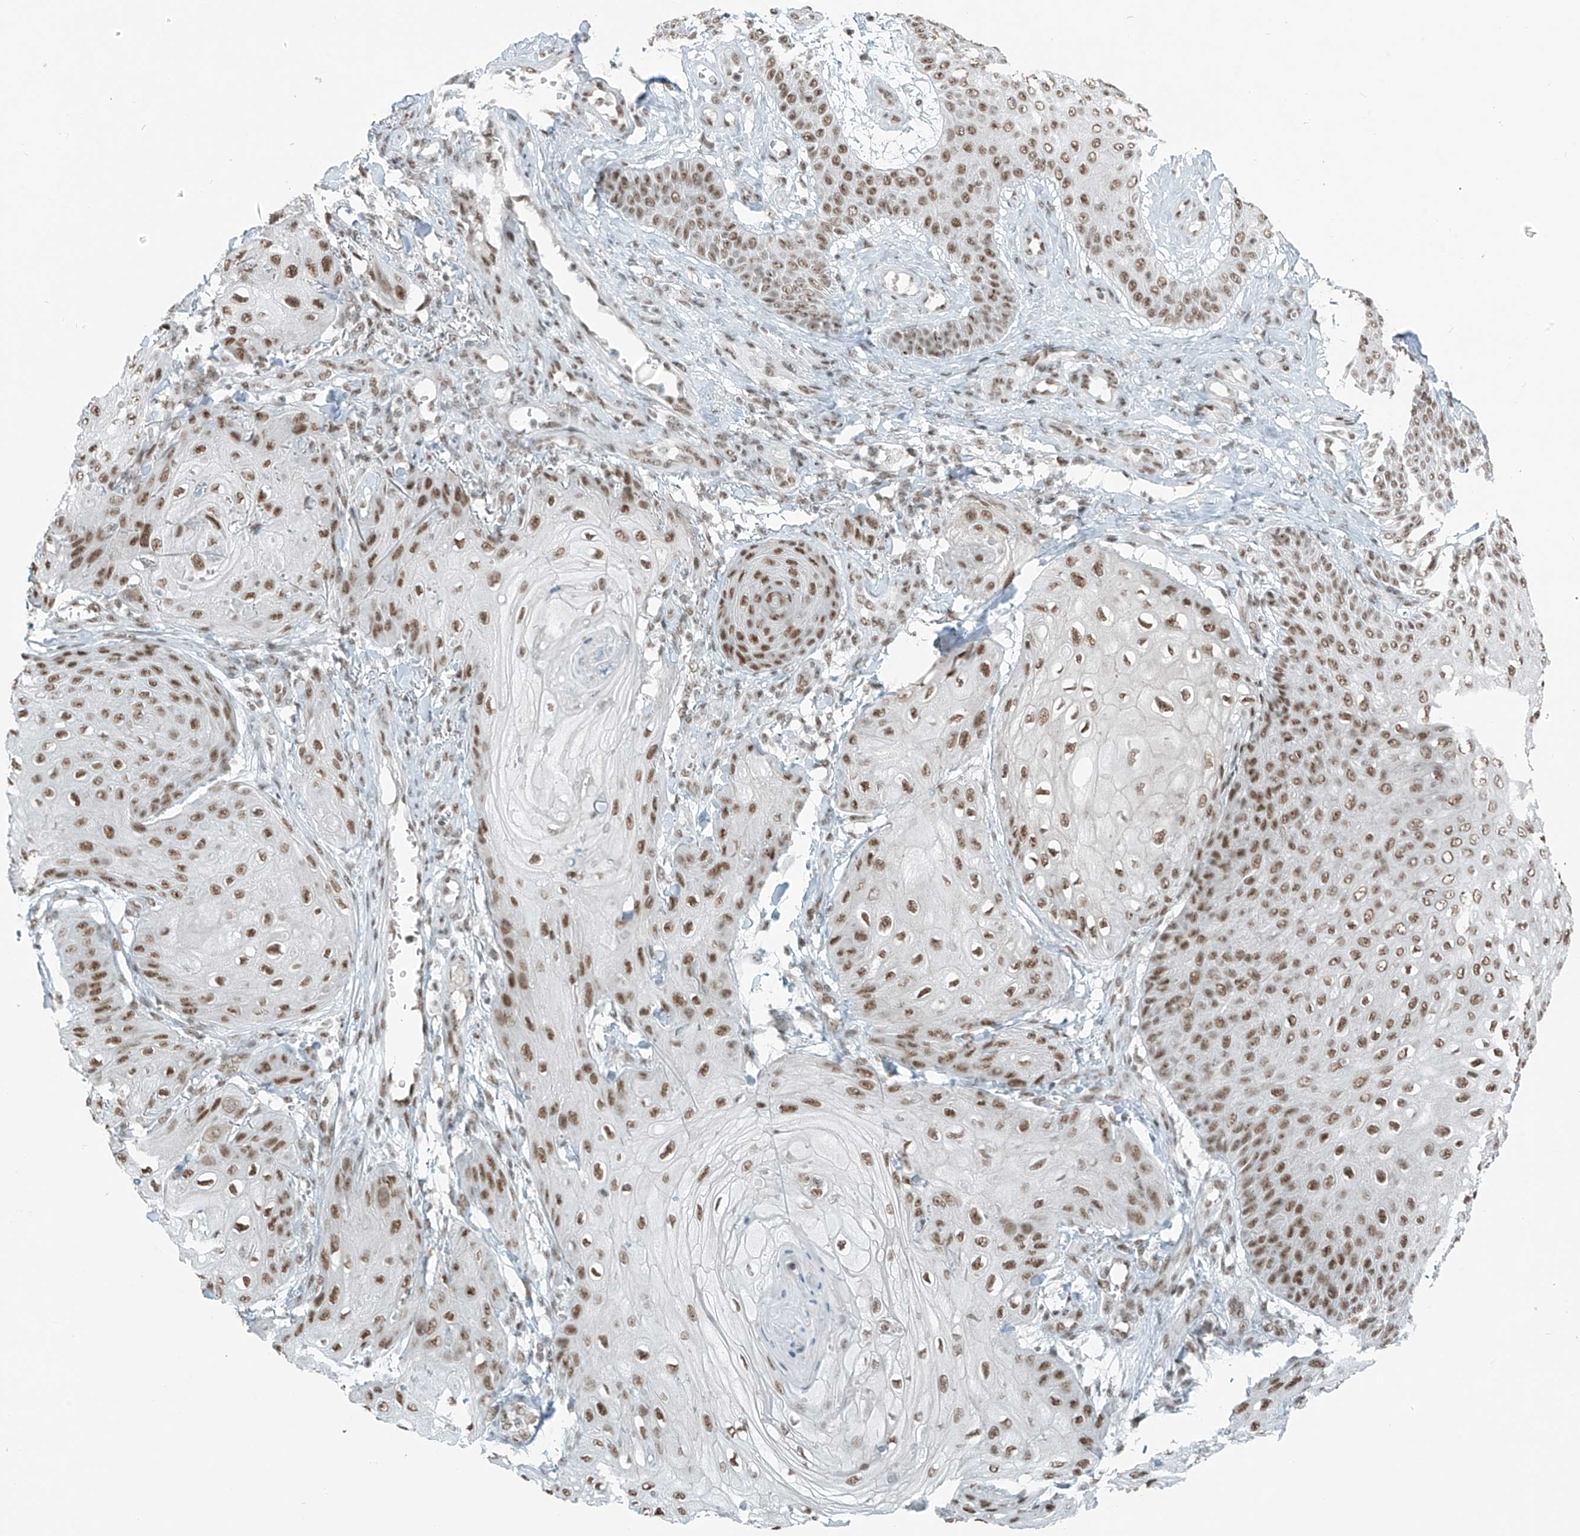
{"staining": {"intensity": "moderate", "quantity": ">75%", "location": "nuclear"}, "tissue": "skin cancer", "cell_type": "Tumor cells", "image_type": "cancer", "snomed": [{"axis": "morphology", "description": "Squamous cell carcinoma, NOS"}, {"axis": "topography", "description": "Skin"}], "caption": "Immunohistochemical staining of skin cancer (squamous cell carcinoma) displays moderate nuclear protein positivity in approximately >75% of tumor cells.", "gene": "WRNIP1", "patient": {"sex": "male", "age": 74}}